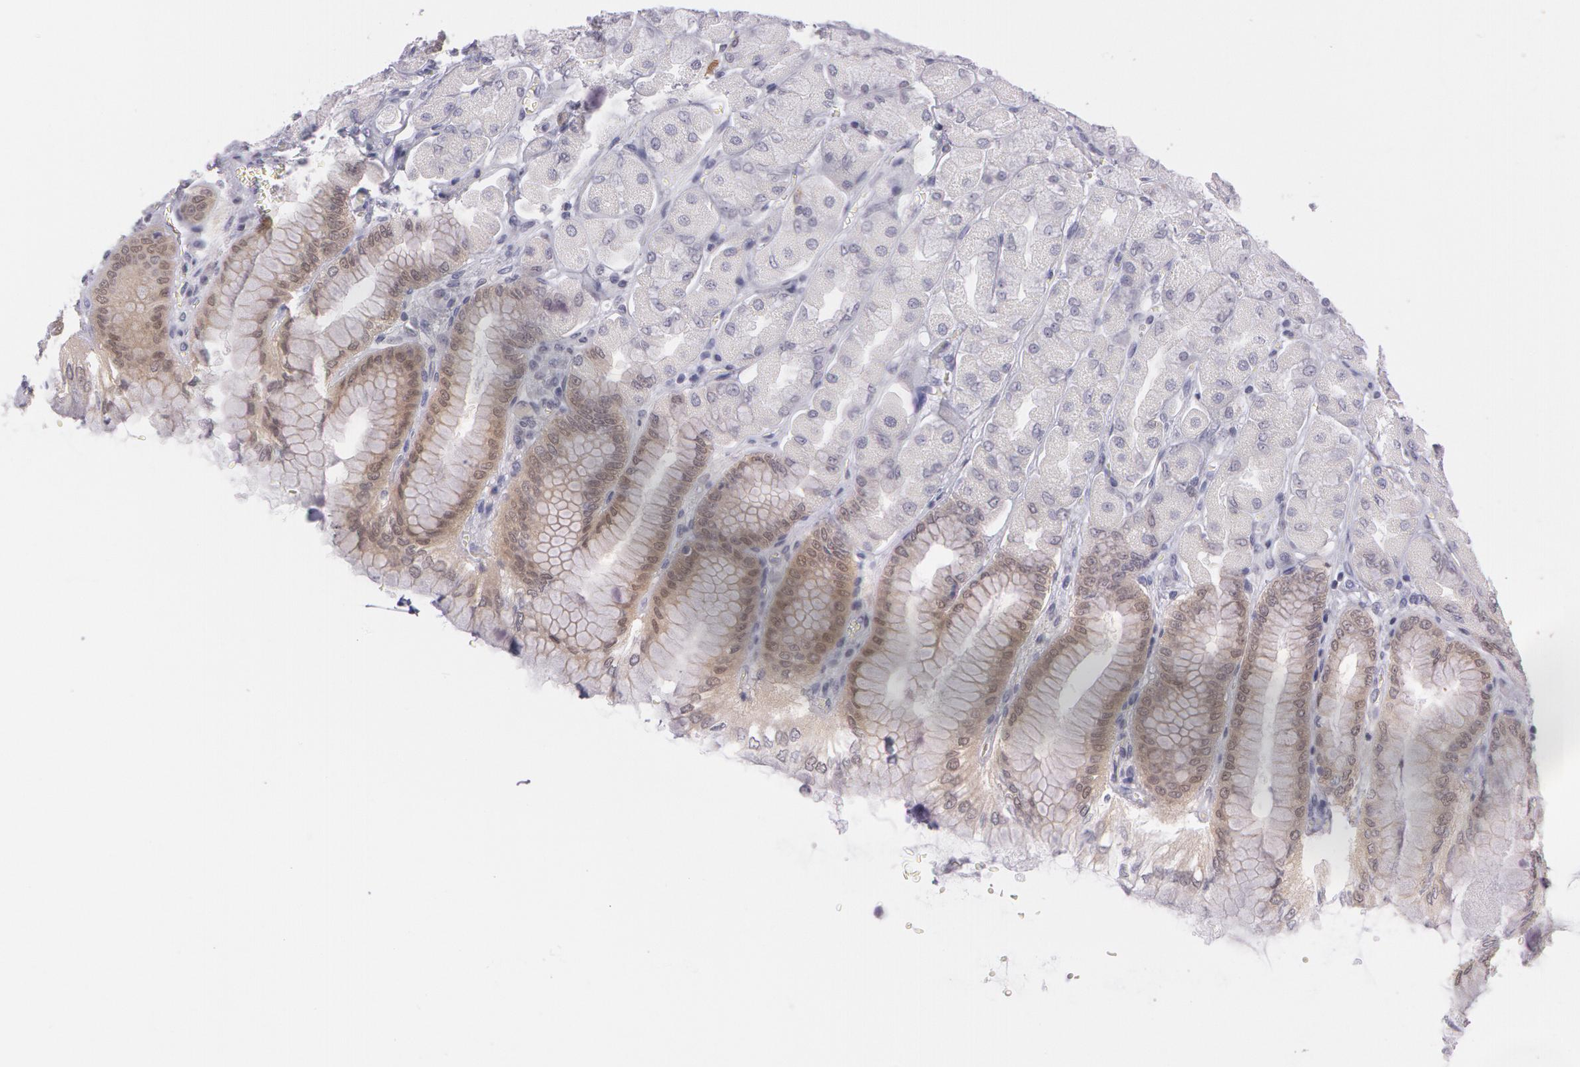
{"staining": {"intensity": "weak", "quantity": "<25%", "location": "cytoplasmic/membranous,nuclear"}, "tissue": "stomach", "cell_type": "Glandular cells", "image_type": "normal", "snomed": [{"axis": "morphology", "description": "Normal tissue, NOS"}, {"axis": "topography", "description": "Stomach, upper"}], "caption": "Immunohistochemical staining of unremarkable stomach displays no significant expression in glandular cells.", "gene": "IL1RN", "patient": {"sex": "female", "age": 56}}